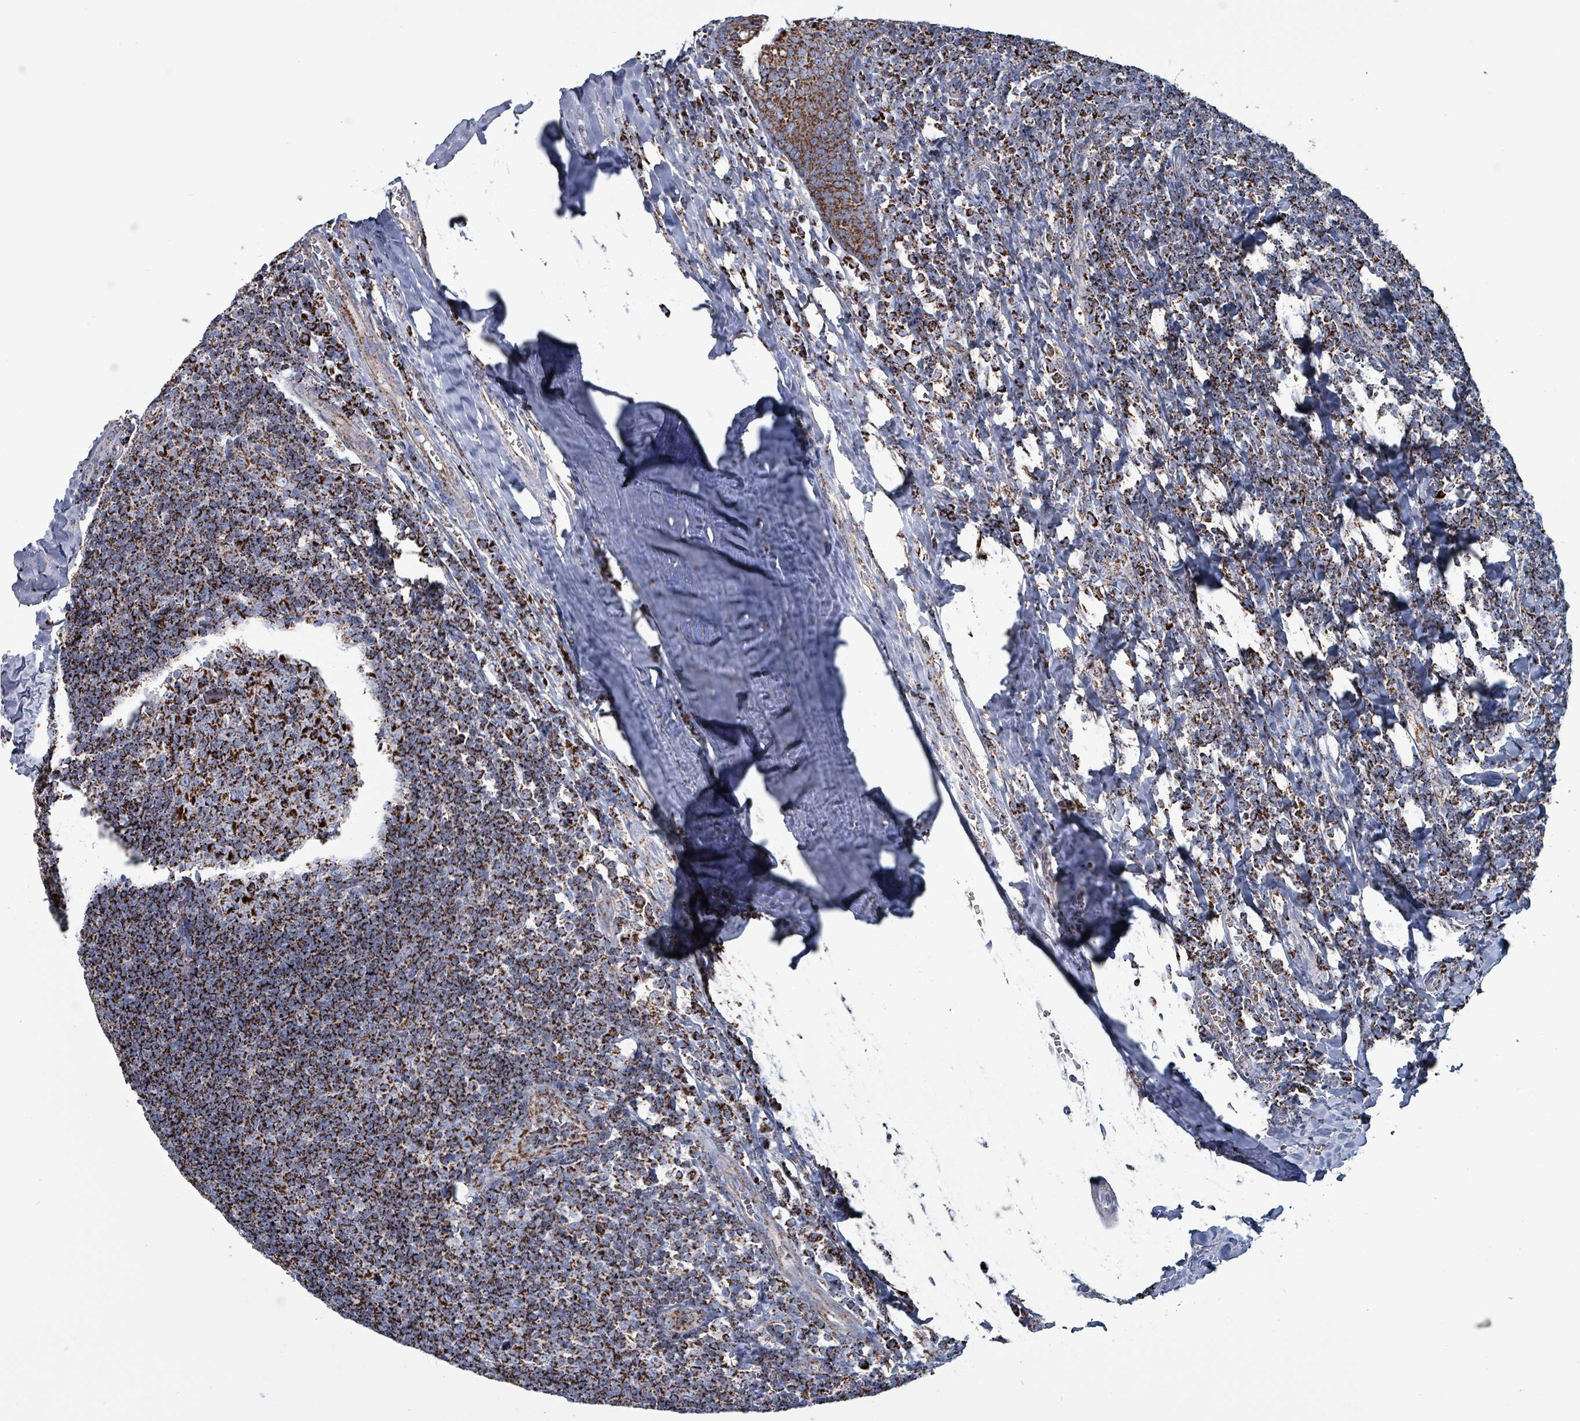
{"staining": {"intensity": "strong", "quantity": ">75%", "location": "cytoplasmic/membranous"}, "tissue": "tonsil", "cell_type": "Germinal center cells", "image_type": "normal", "snomed": [{"axis": "morphology", "description": "Normal tissue, NOS"}, {"axis": "topography", "description": "Tonsil"}], "caption": "This histopathology image reveals immunohistochemistry (IHC) staining of unremarkable human tonsil, with high strong cytoplasmic/membranous expression in about >75% of germinal center cells.", "gene": "IDH3B", "patient": {"sex": "male", "age": 27}}